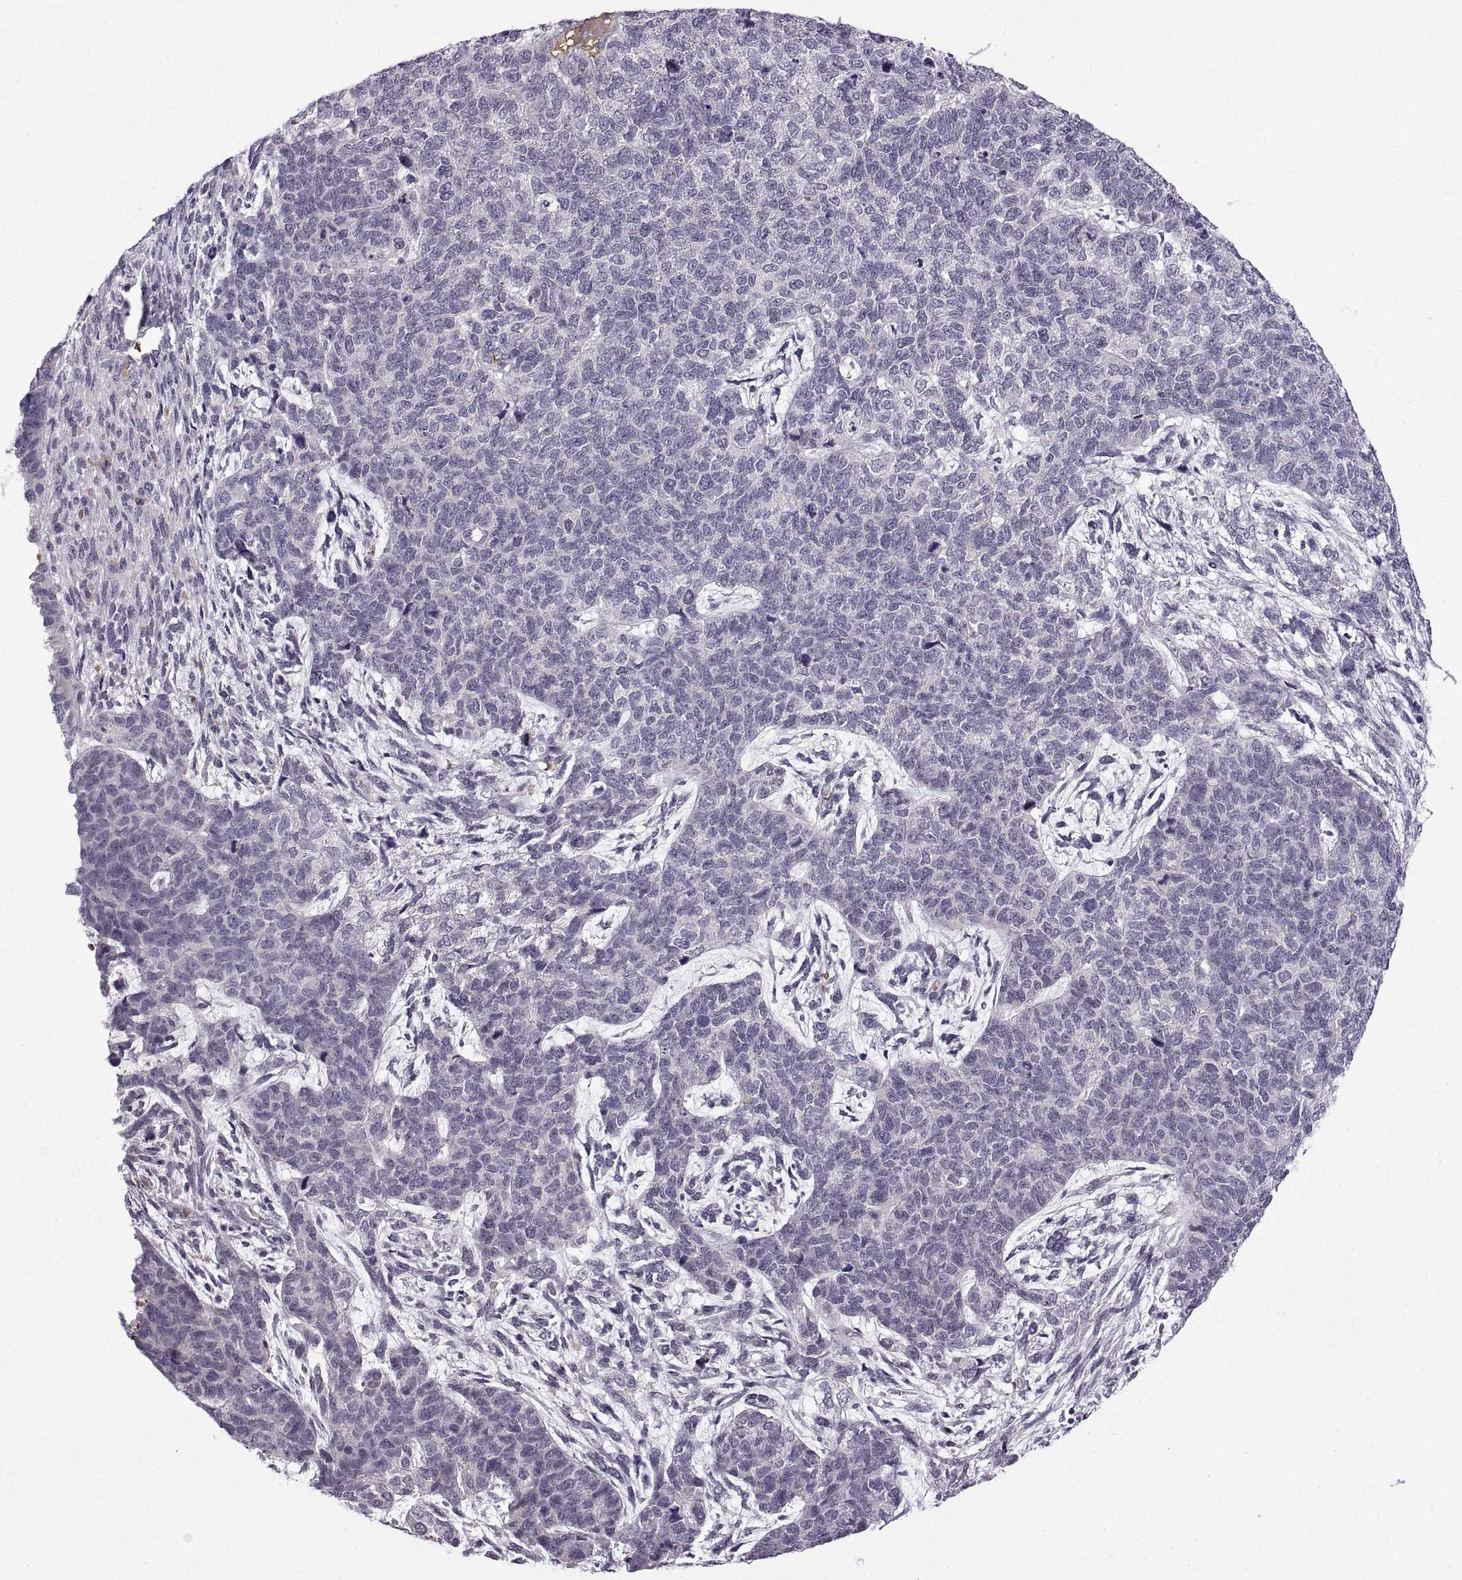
{"staining": {"intensity": "negative", "quantity": "none", "location": "none"}, "tissue": "cervical cancer", "cell_type": "Tumor cells", "image_type": "cancer", "snomed": [{"axis": "morphology", "description": "Squamous cell carcinoma, NOS"}, {"axis": "topography", "description": "Cervix"}], "caption": "Immunohistochemical staining of human cervical squamous cell carcinoma reveals no significant expression in tumor cells.", "gene": "MEIOC", "patient": {"sex": "female", "age": 63}}